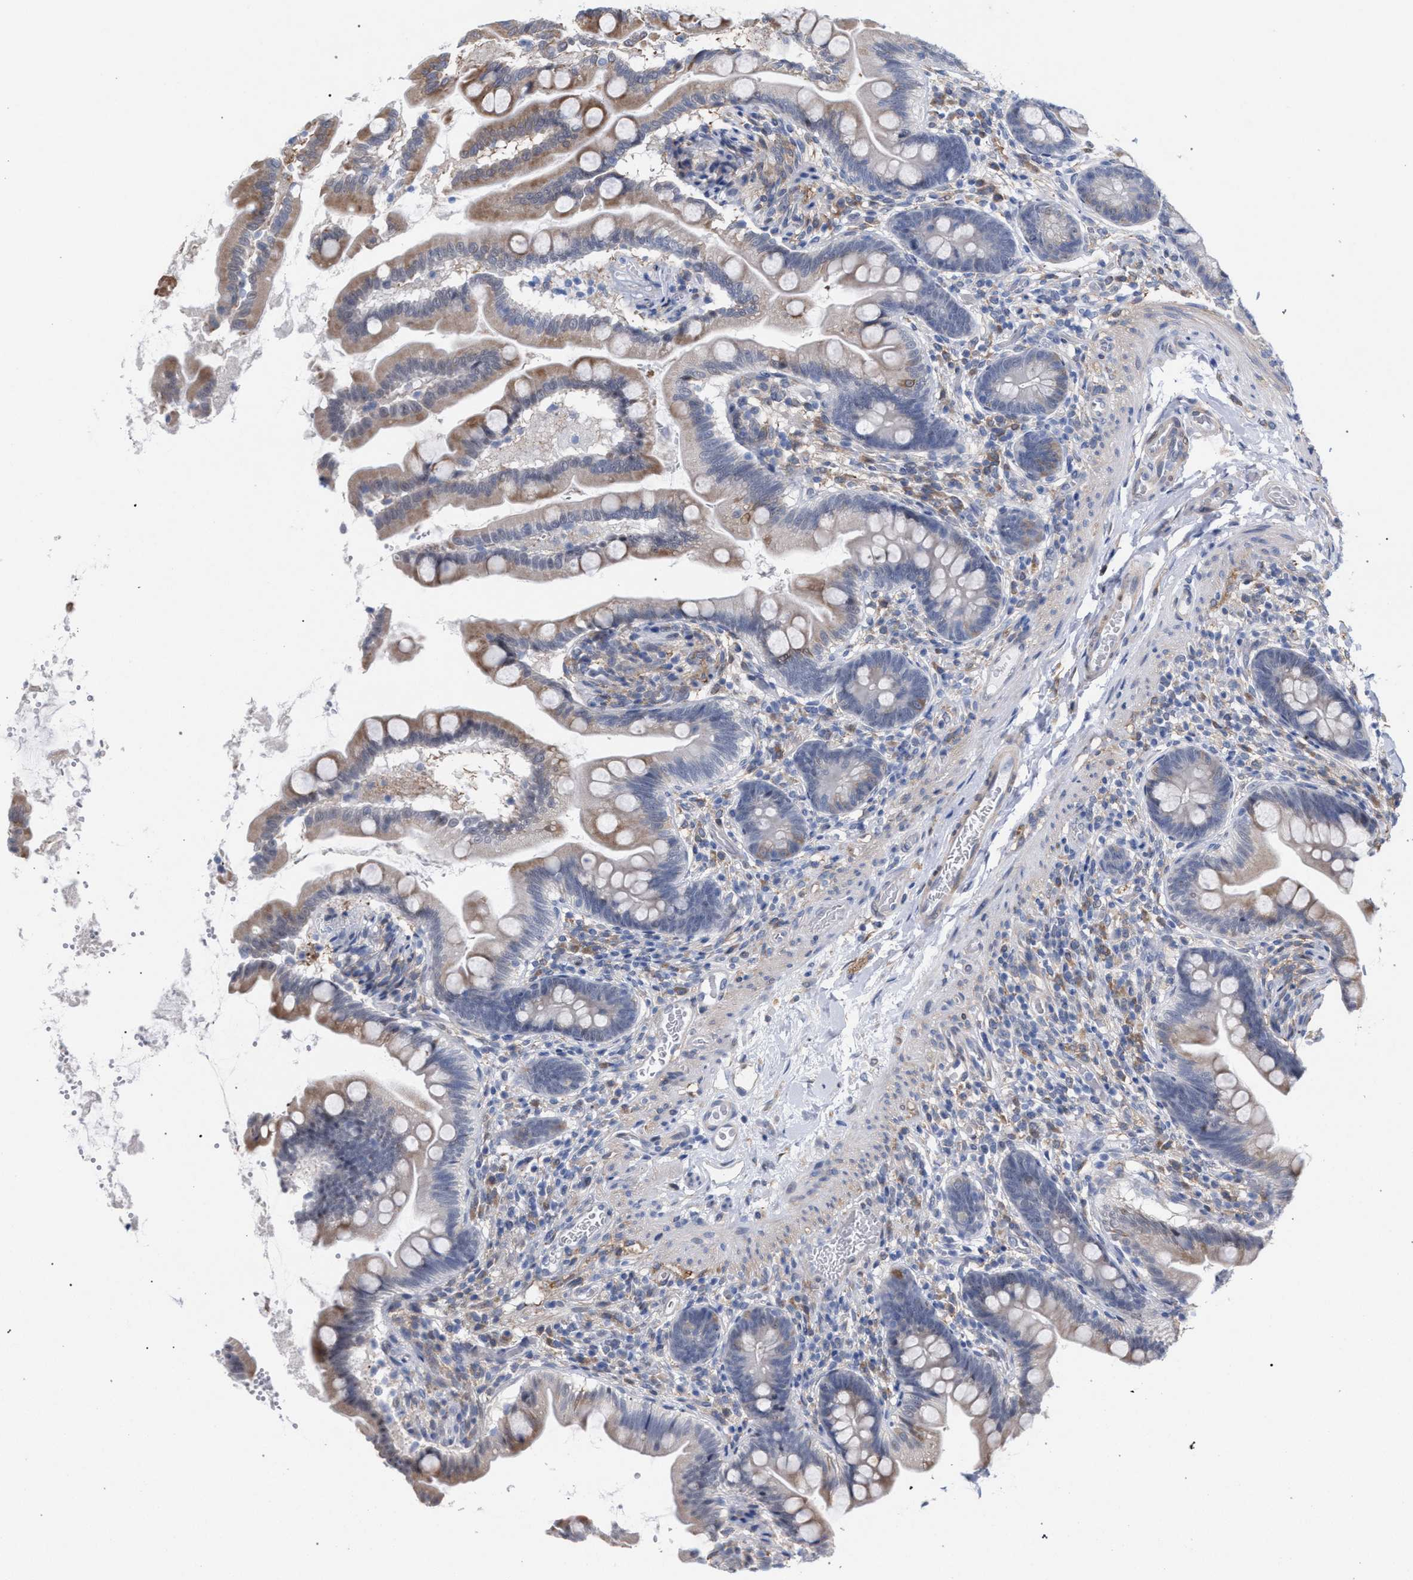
{"staining": {"intensity": "moderate", "quantity": ">75%", "location": "cytoplasmic/membranous"}, "tissue": "small intestine", "cell_type": "Glandular cells", "image_type": "normal", "snomed": [{"axis": "morphology", "description": "Normal tissue, NOS"}, {"axis": "topography", "description": "Small intestine"}], "caption": "IHC (DAB (3,3'-diaminobenzidine)) staining of normal human small intestine displays moderate cytoplasmic/membranous protein staining in approximately >75% of glandular cells. Nuclei are stained in blue.", "gene": "FHOD3", "patient": {"sex": "female", "age": 56}}